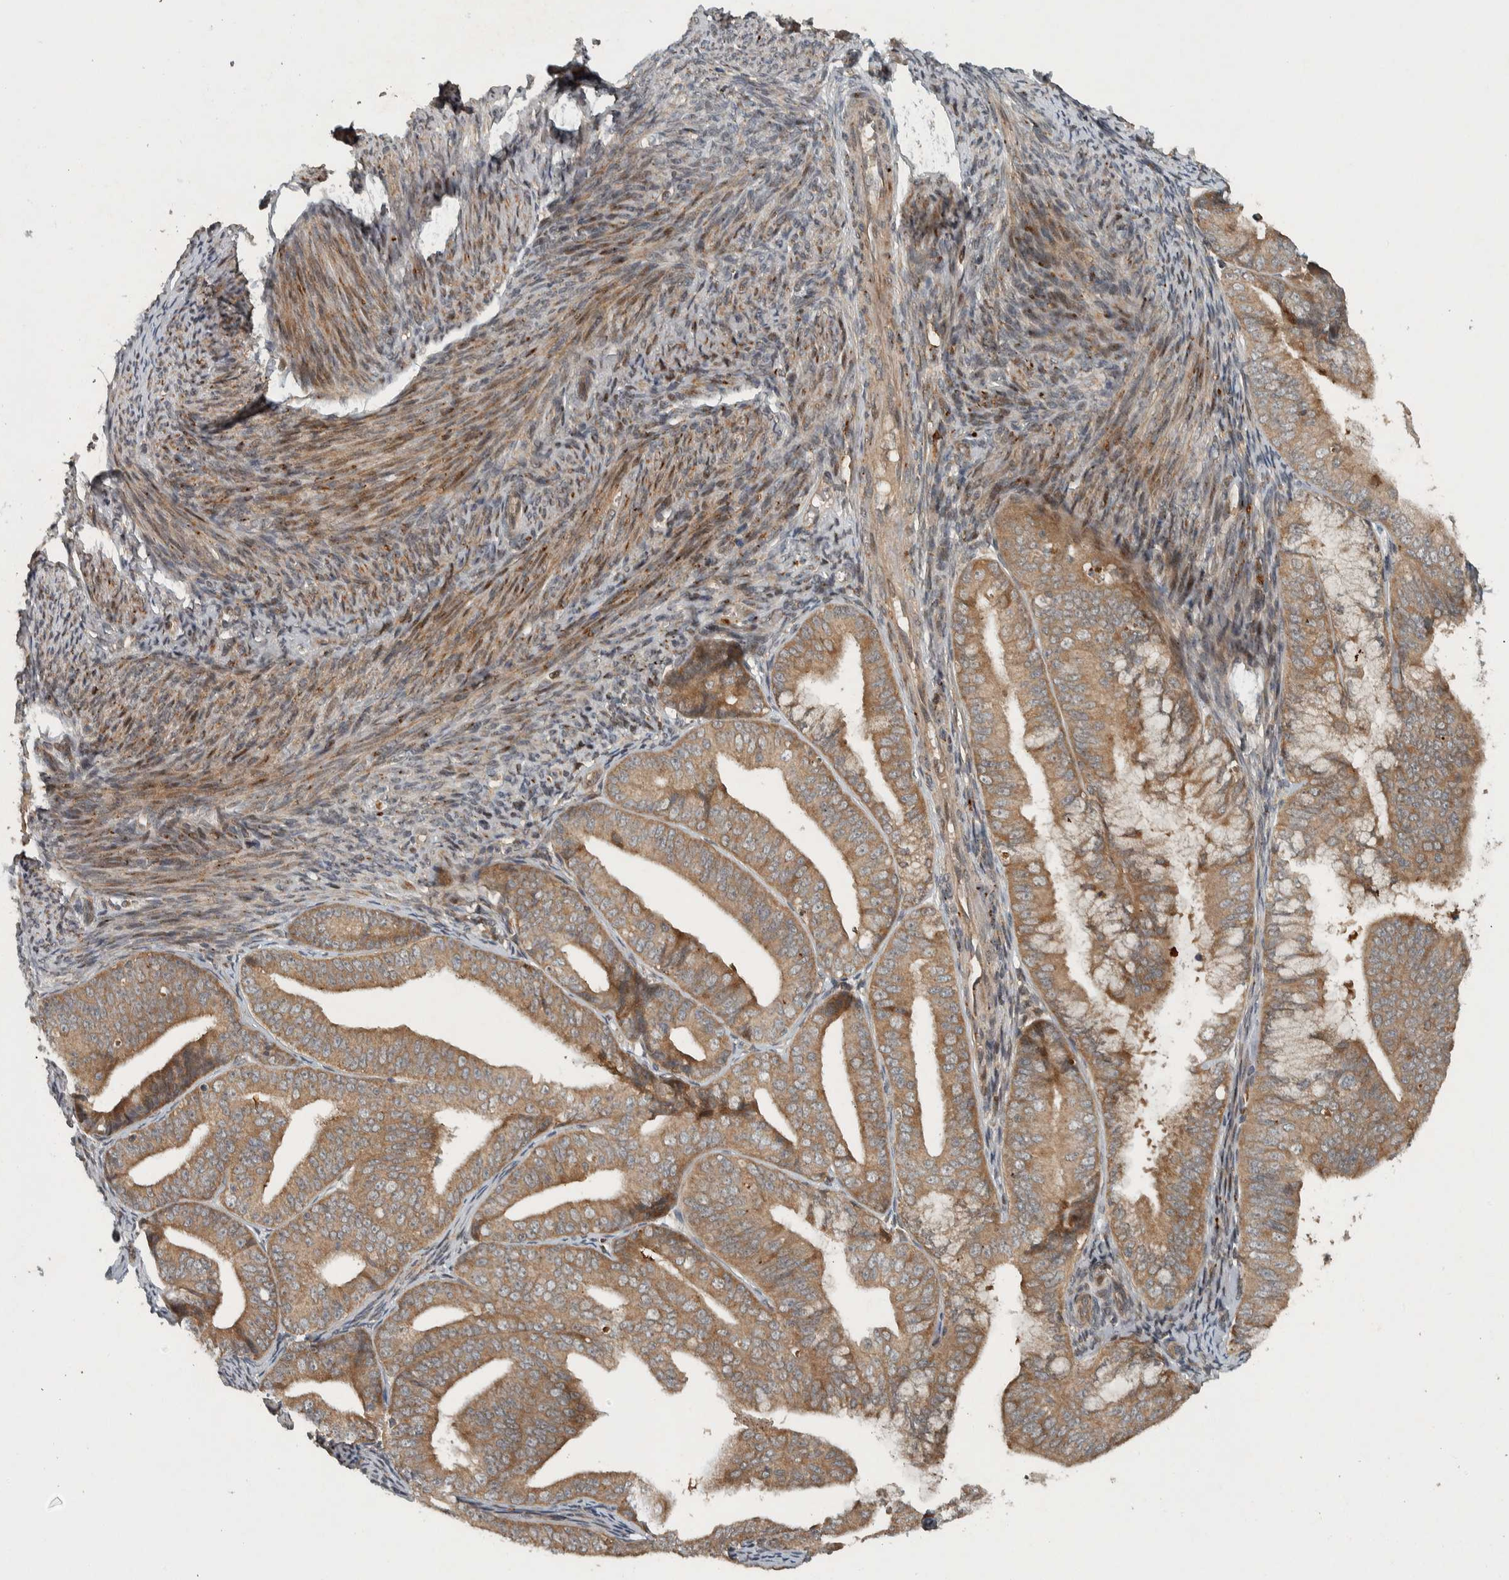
{"staining": {"intensity": "moderate", "quantity": ">75%", "location": "cytoplasmic/membranous"}, "tissue": "endometrial cancer", "cell_type": "Tumor cells", "image_type": "cancer", "snomed": [{"axis": "morphology", "description": "Adenocarcinoma, NOS"}, {"axis": "topography", "description": "Endometrium"}], "caption": "Immunohistochemical staining of endometrial cancer (adenocarcinoma) shows moderate cytoplasmic/membranous protein staining in about >75% of tumor cells.", "gene": "KIFAP3", "patient": {"sex": "female", "age": 63}}